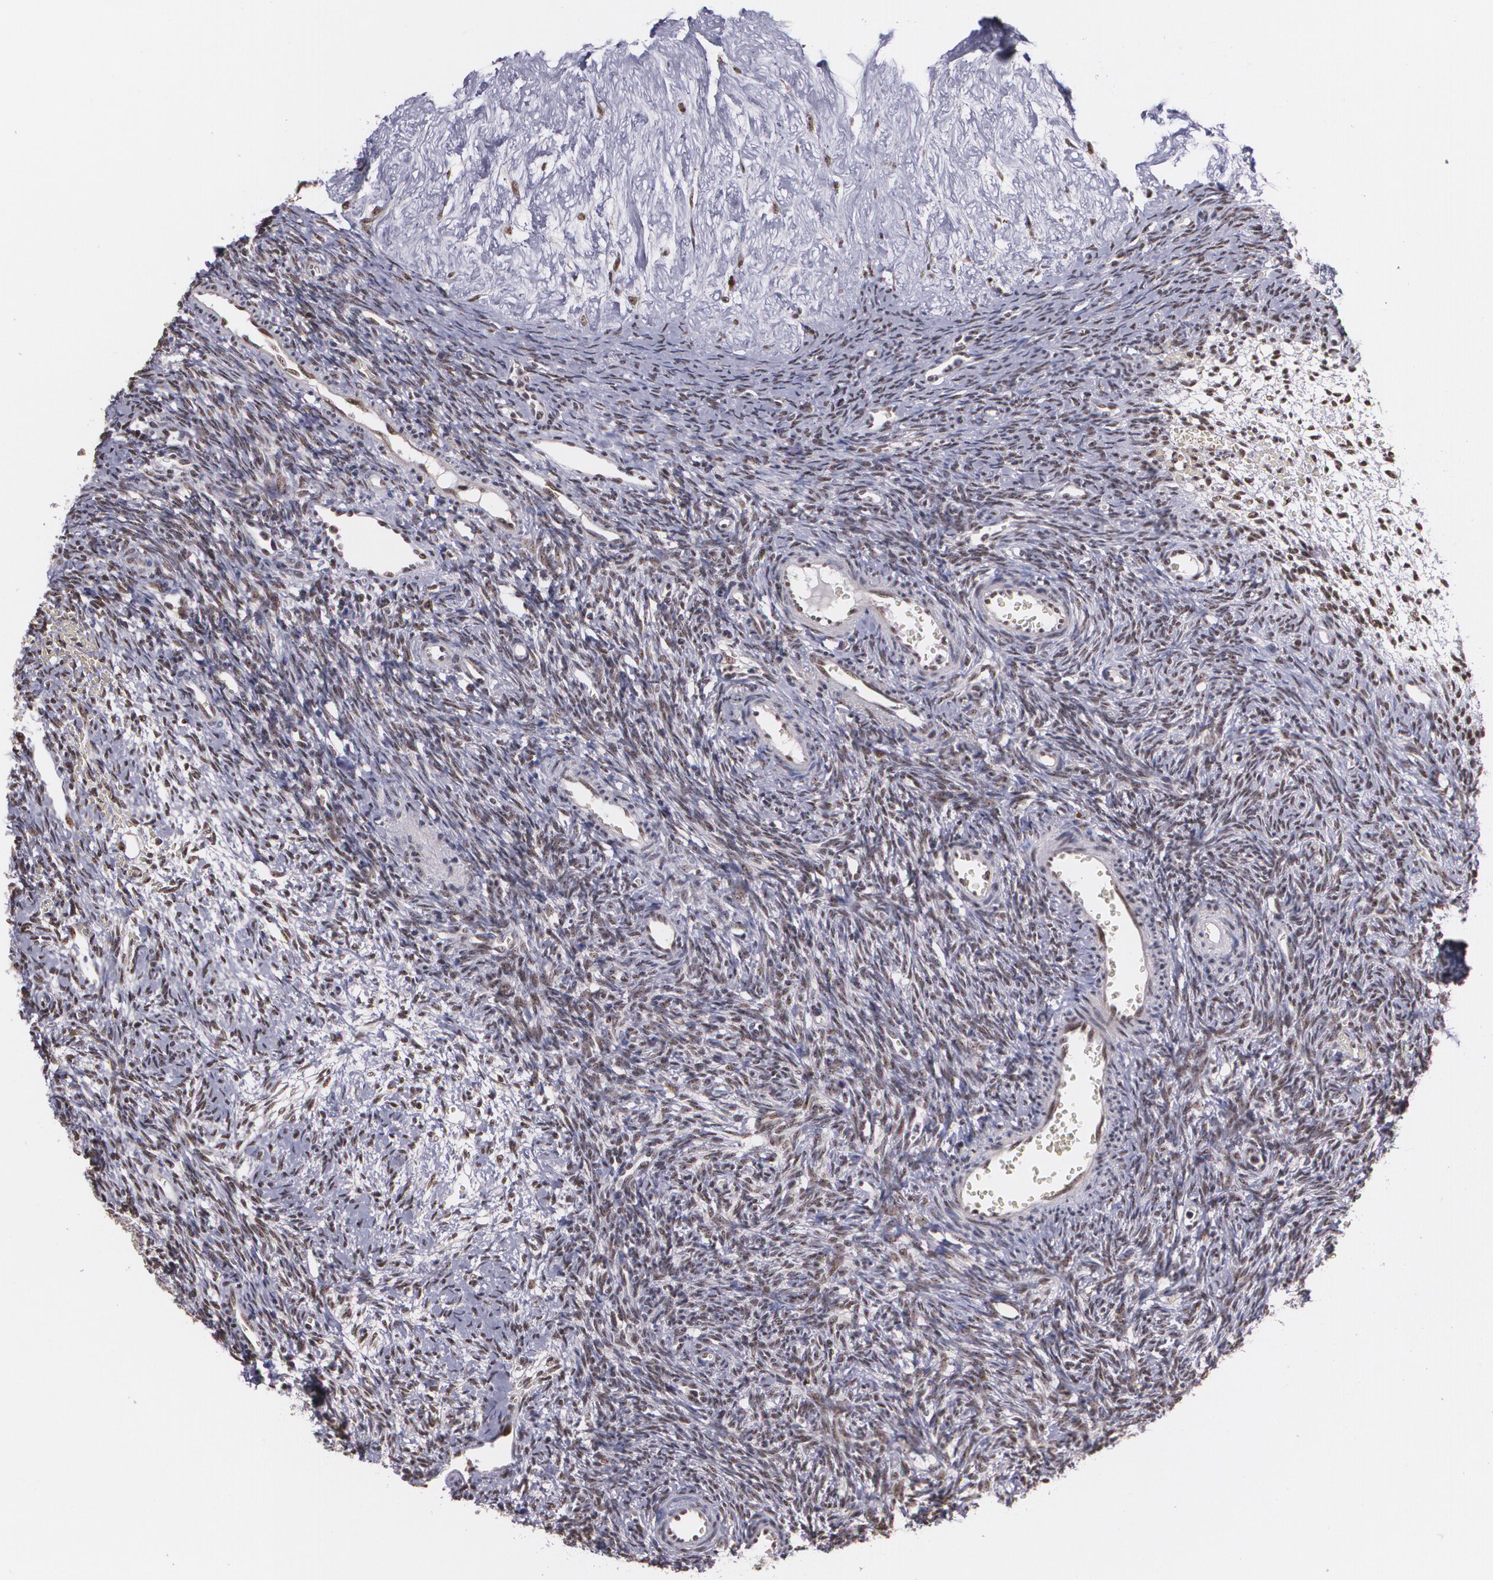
{"staining": {"intensity": "moderate", "quantity": ">75%", "location": "nuclear"}, "tissue": "ovary", "cell_type": "Ovarian stroma cells", "image_type": "normal", "snomed": [{"axis": "morphology", "description": "Normal tissue, NOS"}, {"axis": "topography", "description": "Ovary"}], "caption": "Ovary stained with DAB (3,3'-diaminobenzidine) immunohistochemistry (IHC) shows medium levels of moderate nuclear staining in approximately >75% of ovarian stroma cells.", "gene": "C6orf15", "patient": {"sex": "female", "age": 39}}